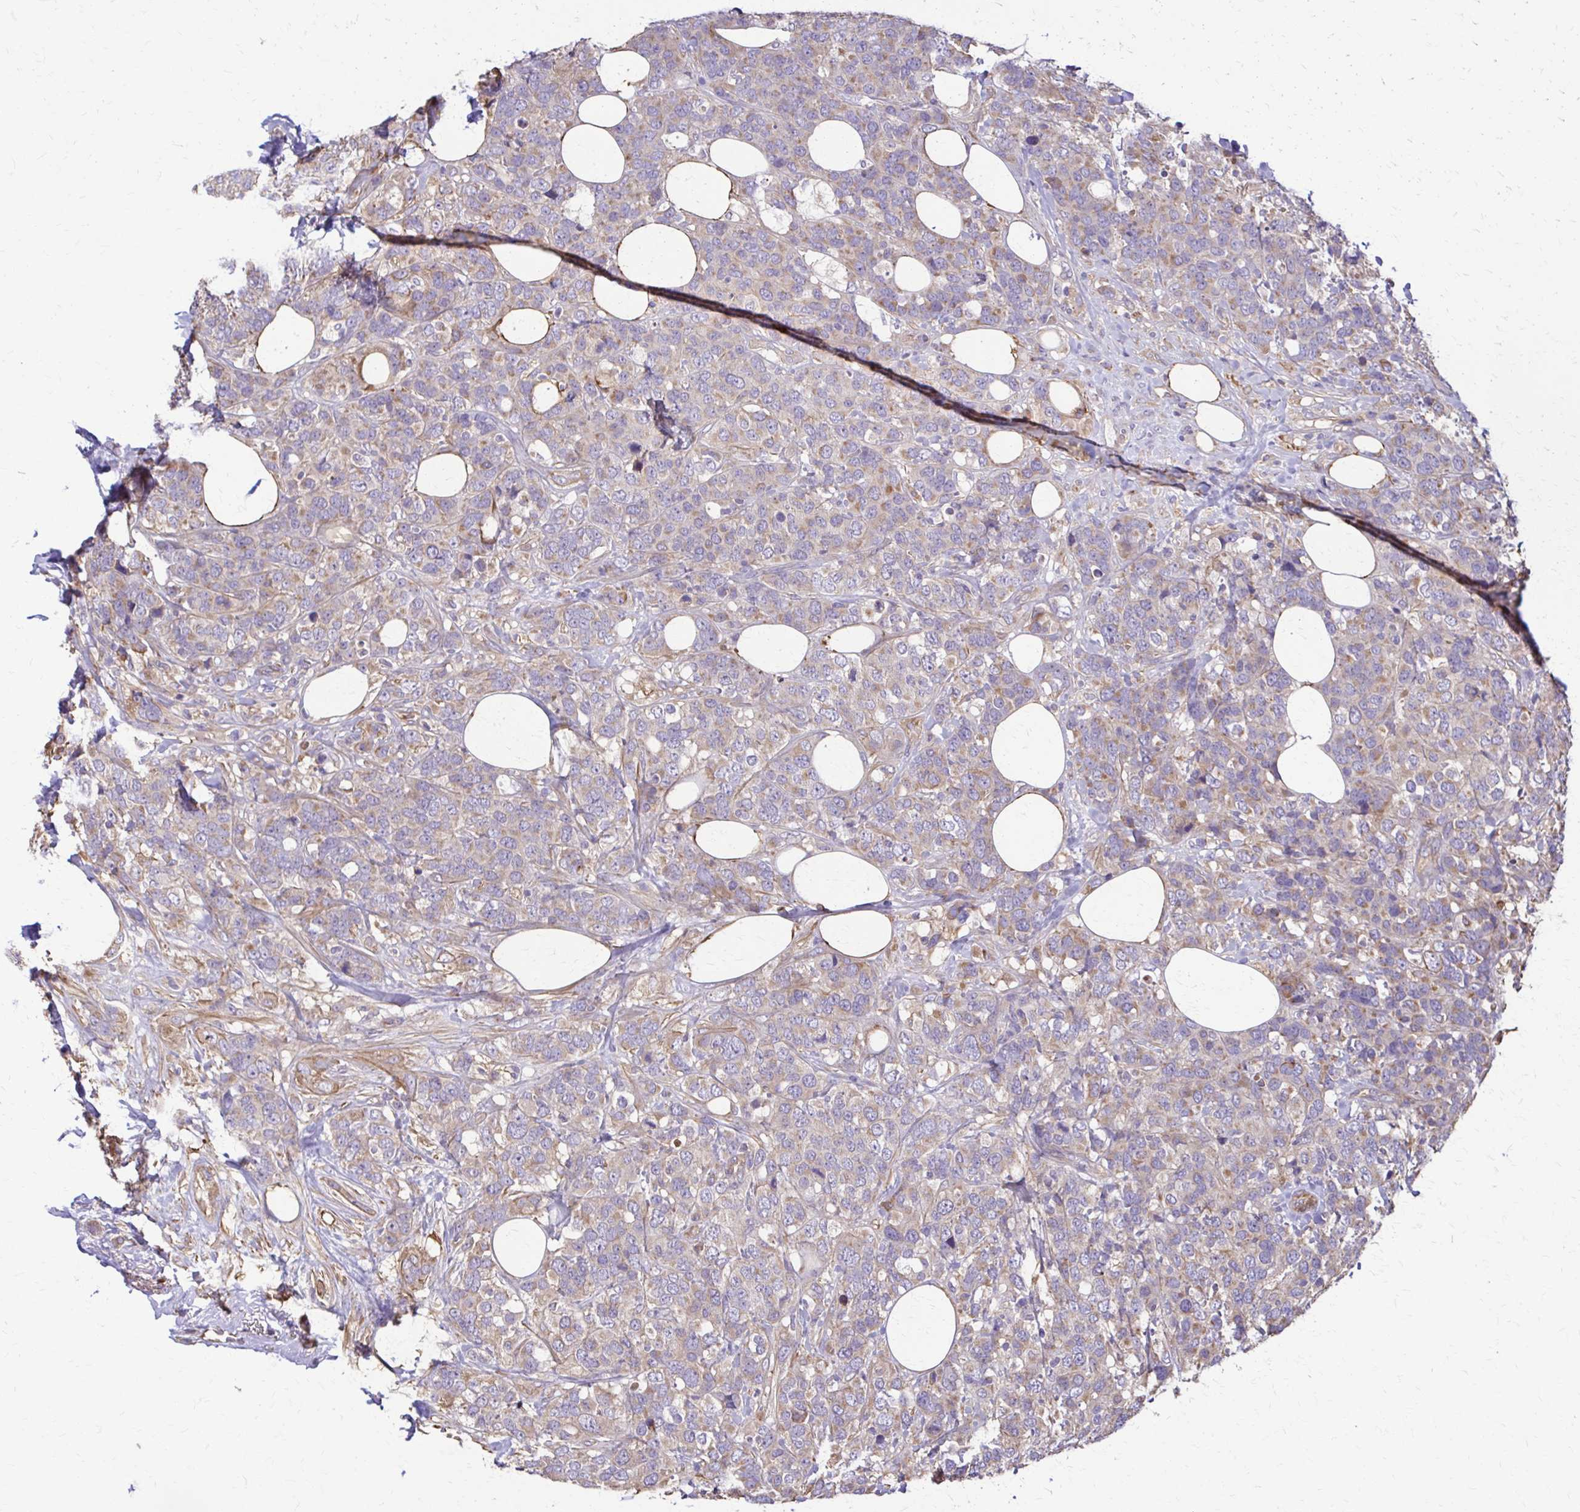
{"staining": {"intensity": "weak", "quantity": "<25%", "location": "cytoplasmic/membranous"}, "tissue": "breast cancer", "cell_type": "Tumor cells", "image_type": "cancer", "snomed": [{"axis": "morphology", "description": "Lobular carcinoma"}, {"axis": "topography", "description": "Breast"}], "caption": "Tumor cells show no significant expression in lobular carcinoma (breast).", "gene": "DSP", "patient": {"sex": "female", "age": 59}}